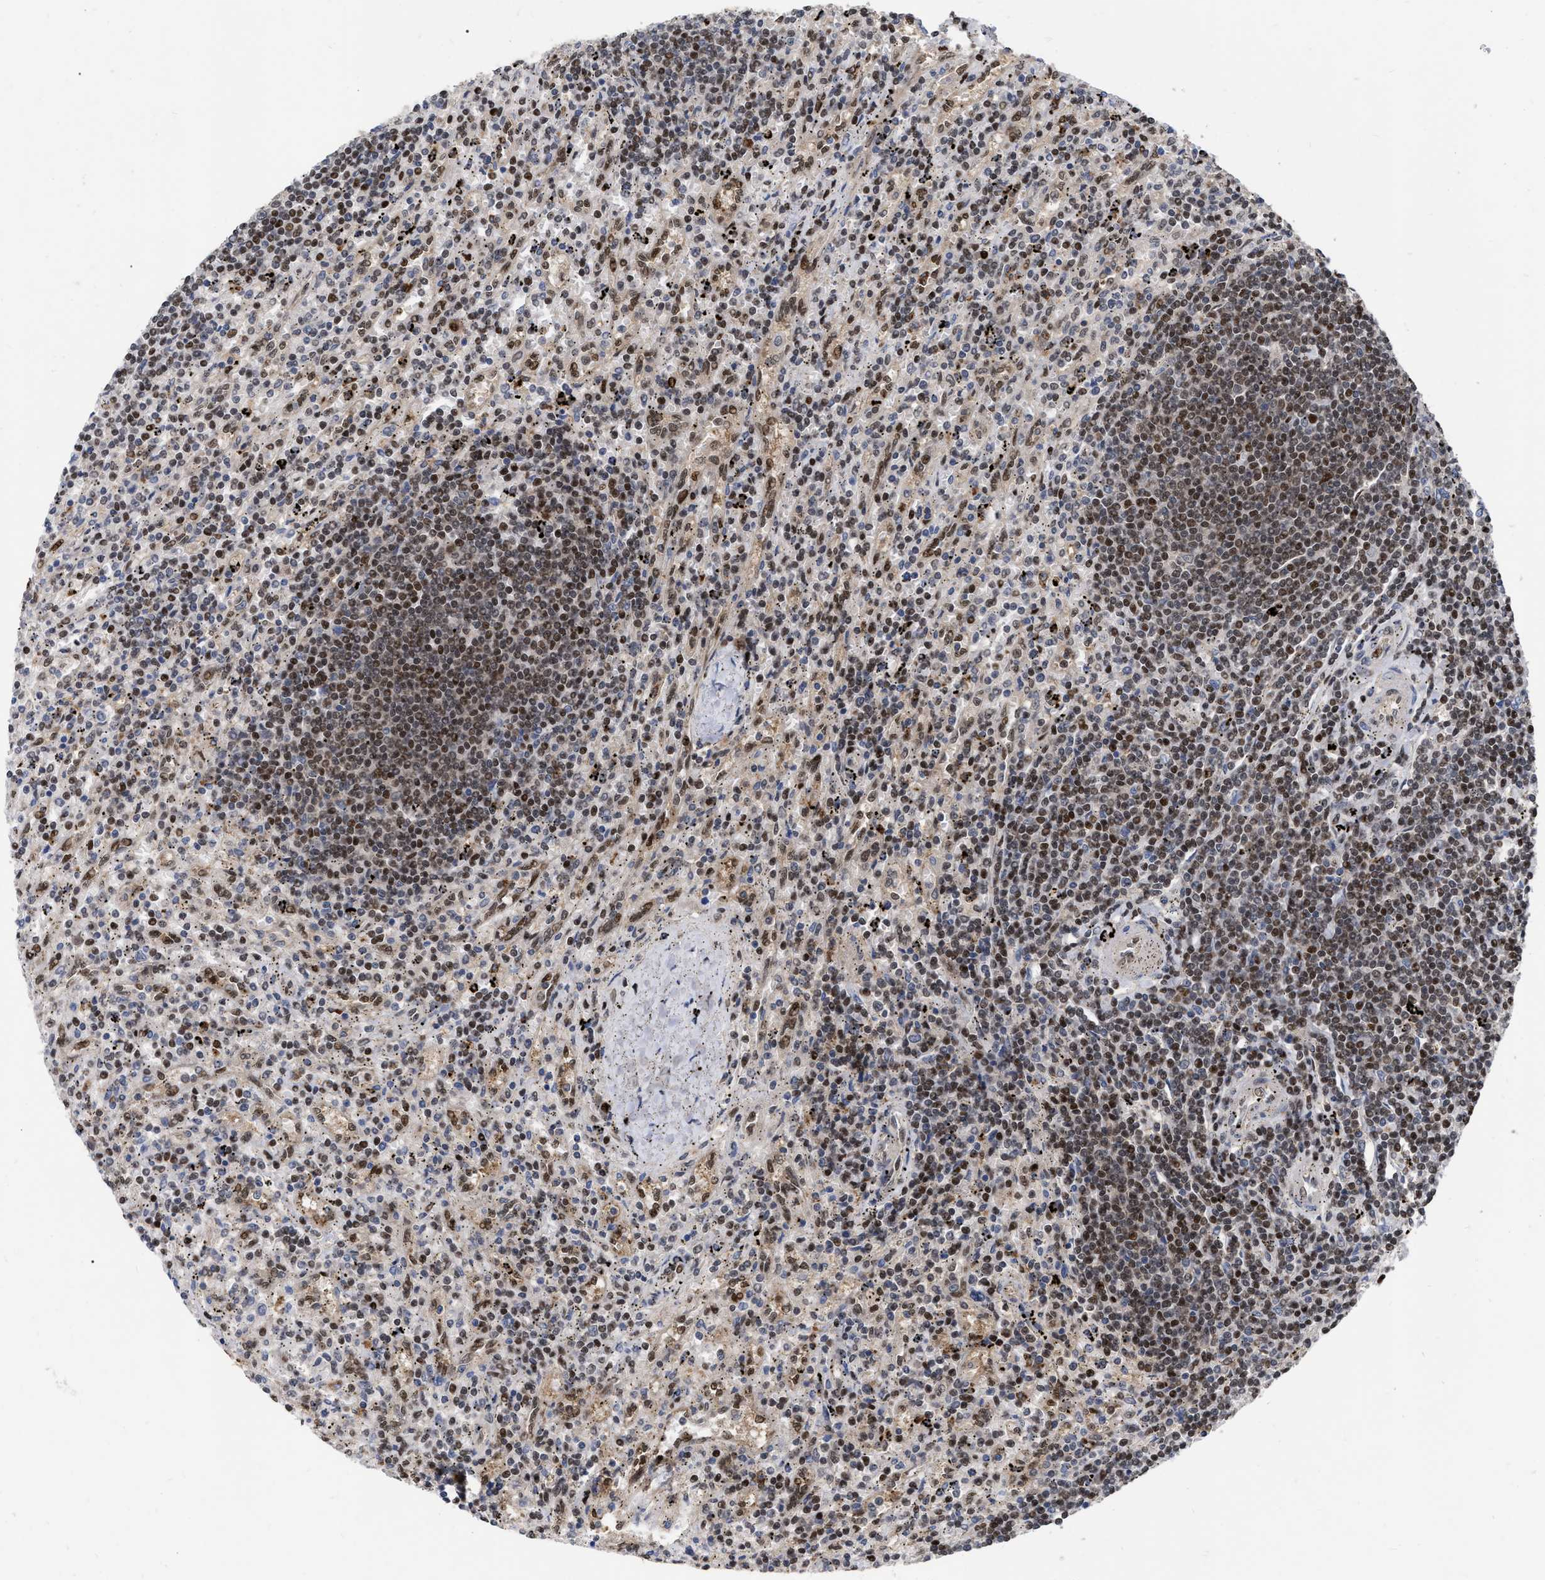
{"staining": {"intensity": "moderate", "quantity": ">75%", "location": "nuclear"}, "tissue": "lymphoma", "cell_type": "Tumor cells", "image_type": "cancer", "snomed": [{"axis": "morphology", "description": "Malignant lymphoma, non-Hodgkin's type, Low grade"}, {"axis": "topography", "description": "Spleen"}], "caption": "A medium amount of moderate nuclear expression is identified in approximately >75% of tumor cells in lymphoma tissue.", "gene": "MDM4", "patient": {"sex": "male", "age": 76}}